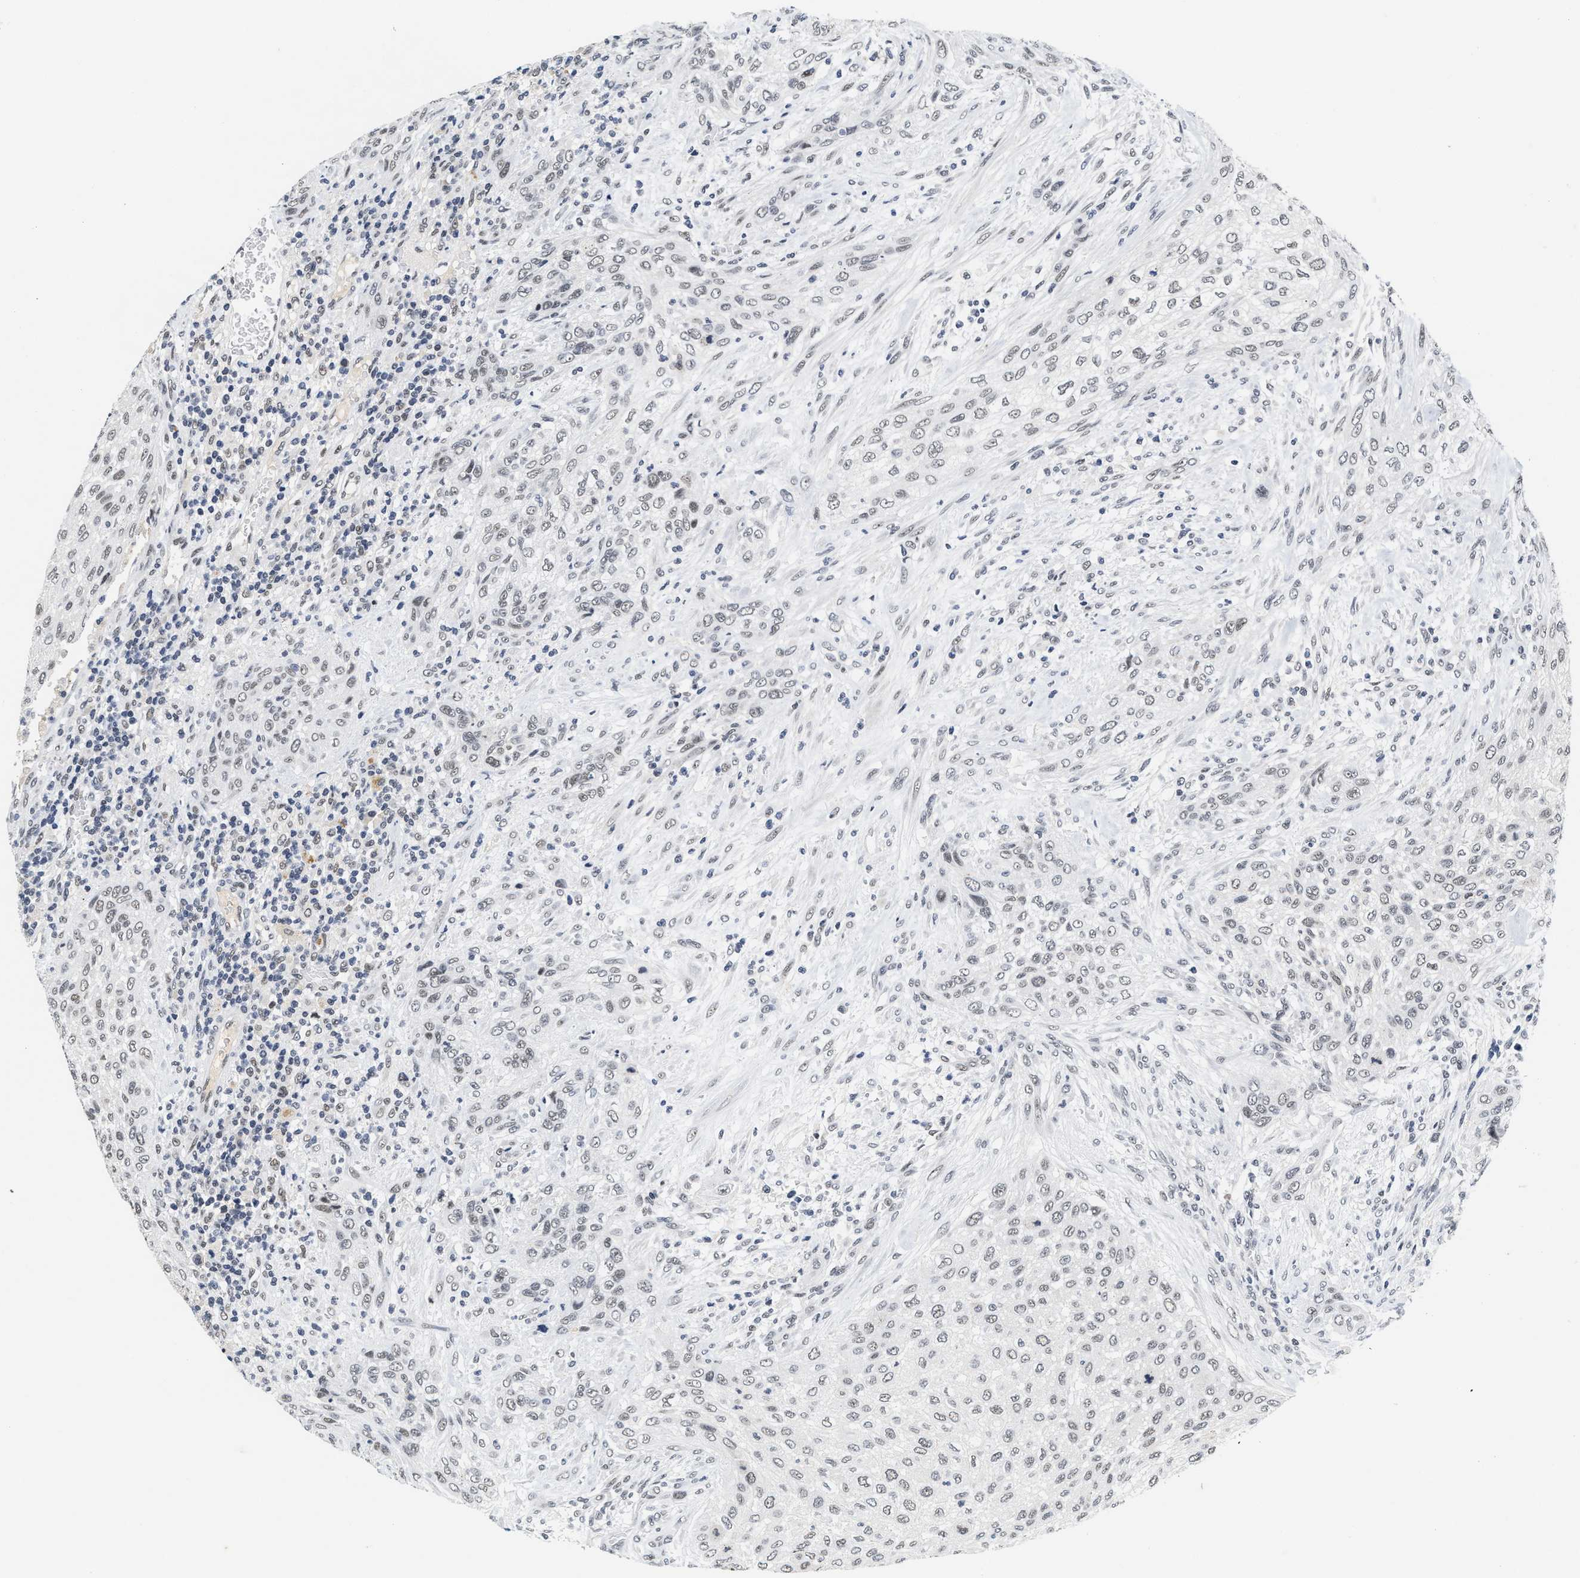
{"staining": {"intensity": "moderate", "quantity": "25%-75%", "location": "nuclear"}, "tissue": "urothelial cancer", "cell_type": "Tumor cells", "image_type": "cancer", "snomed": [{"axis": "morphology", "description": "Urothelial carcinoma, Low grade"}, {"axis": "morphology", "description": "Urothelial carcinoma, High grade"}, {"axis": "topography", "description": "Urinary bladder"}], "caption": "Brown immunohistochemical staining in human urothelial cancer shows moderate nuclear staining in about 25%-75% of tumor cells.", "gene": "INIP", "patient": {"sex": "male", "age": 35}}